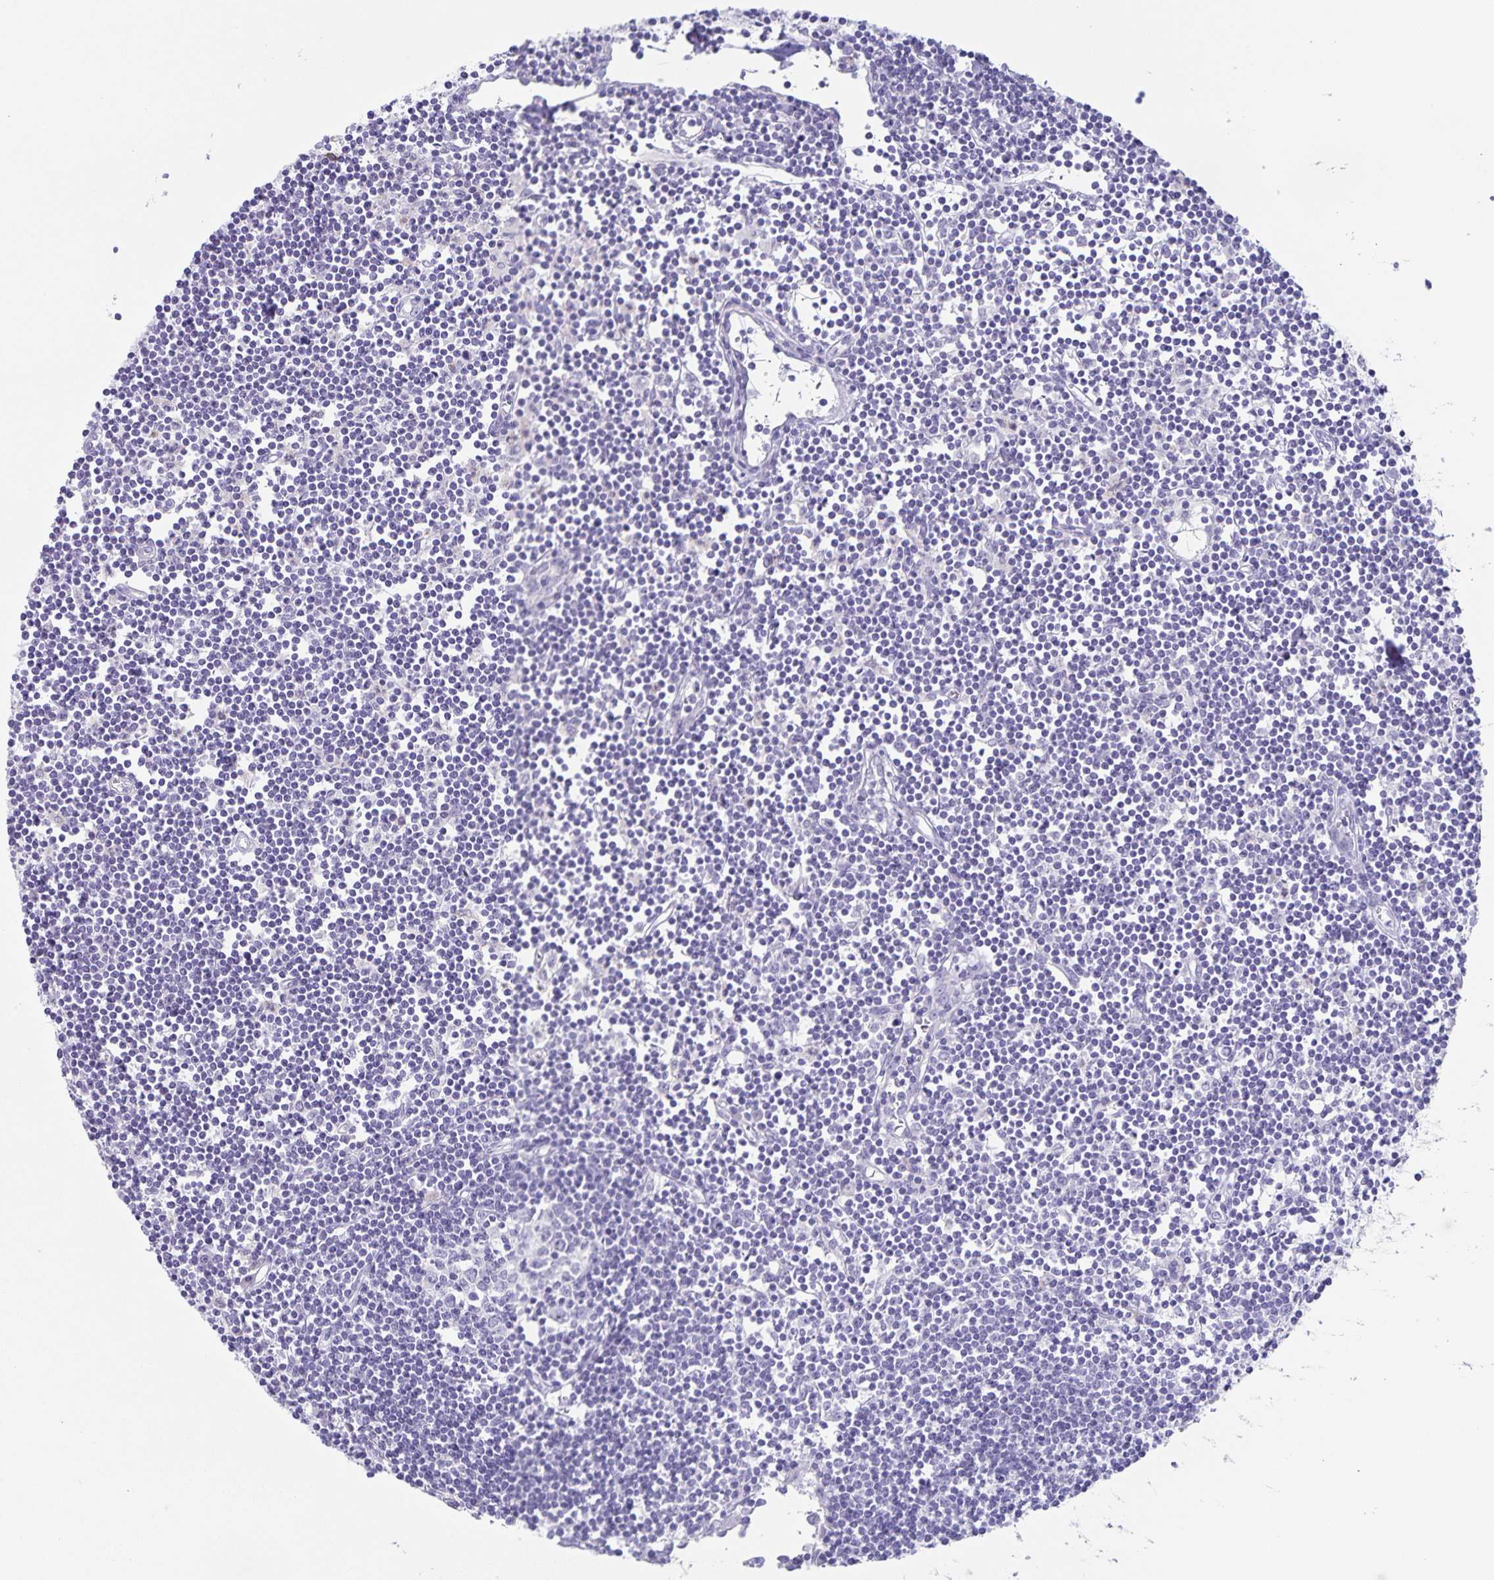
{"staining": {"intensity": "negative", "quantity": "none", "location": "none"}, "tissue": "lymph node", "cell_type": "Germinal center cells", "image_type": "normal", "snomed": [{"axis": "morphology", "description": "Normal tissue, NOS"}, {"axis": "topography", "description": "Lymph node"}], "caption": "Immunohistochemistry (IHC) of unremarkable human lymph node shows no expression in germinal center cells. Nuclei are stained in blue.", "gene": "AQP4", "patient": {"sex": "female", "age": 65}}